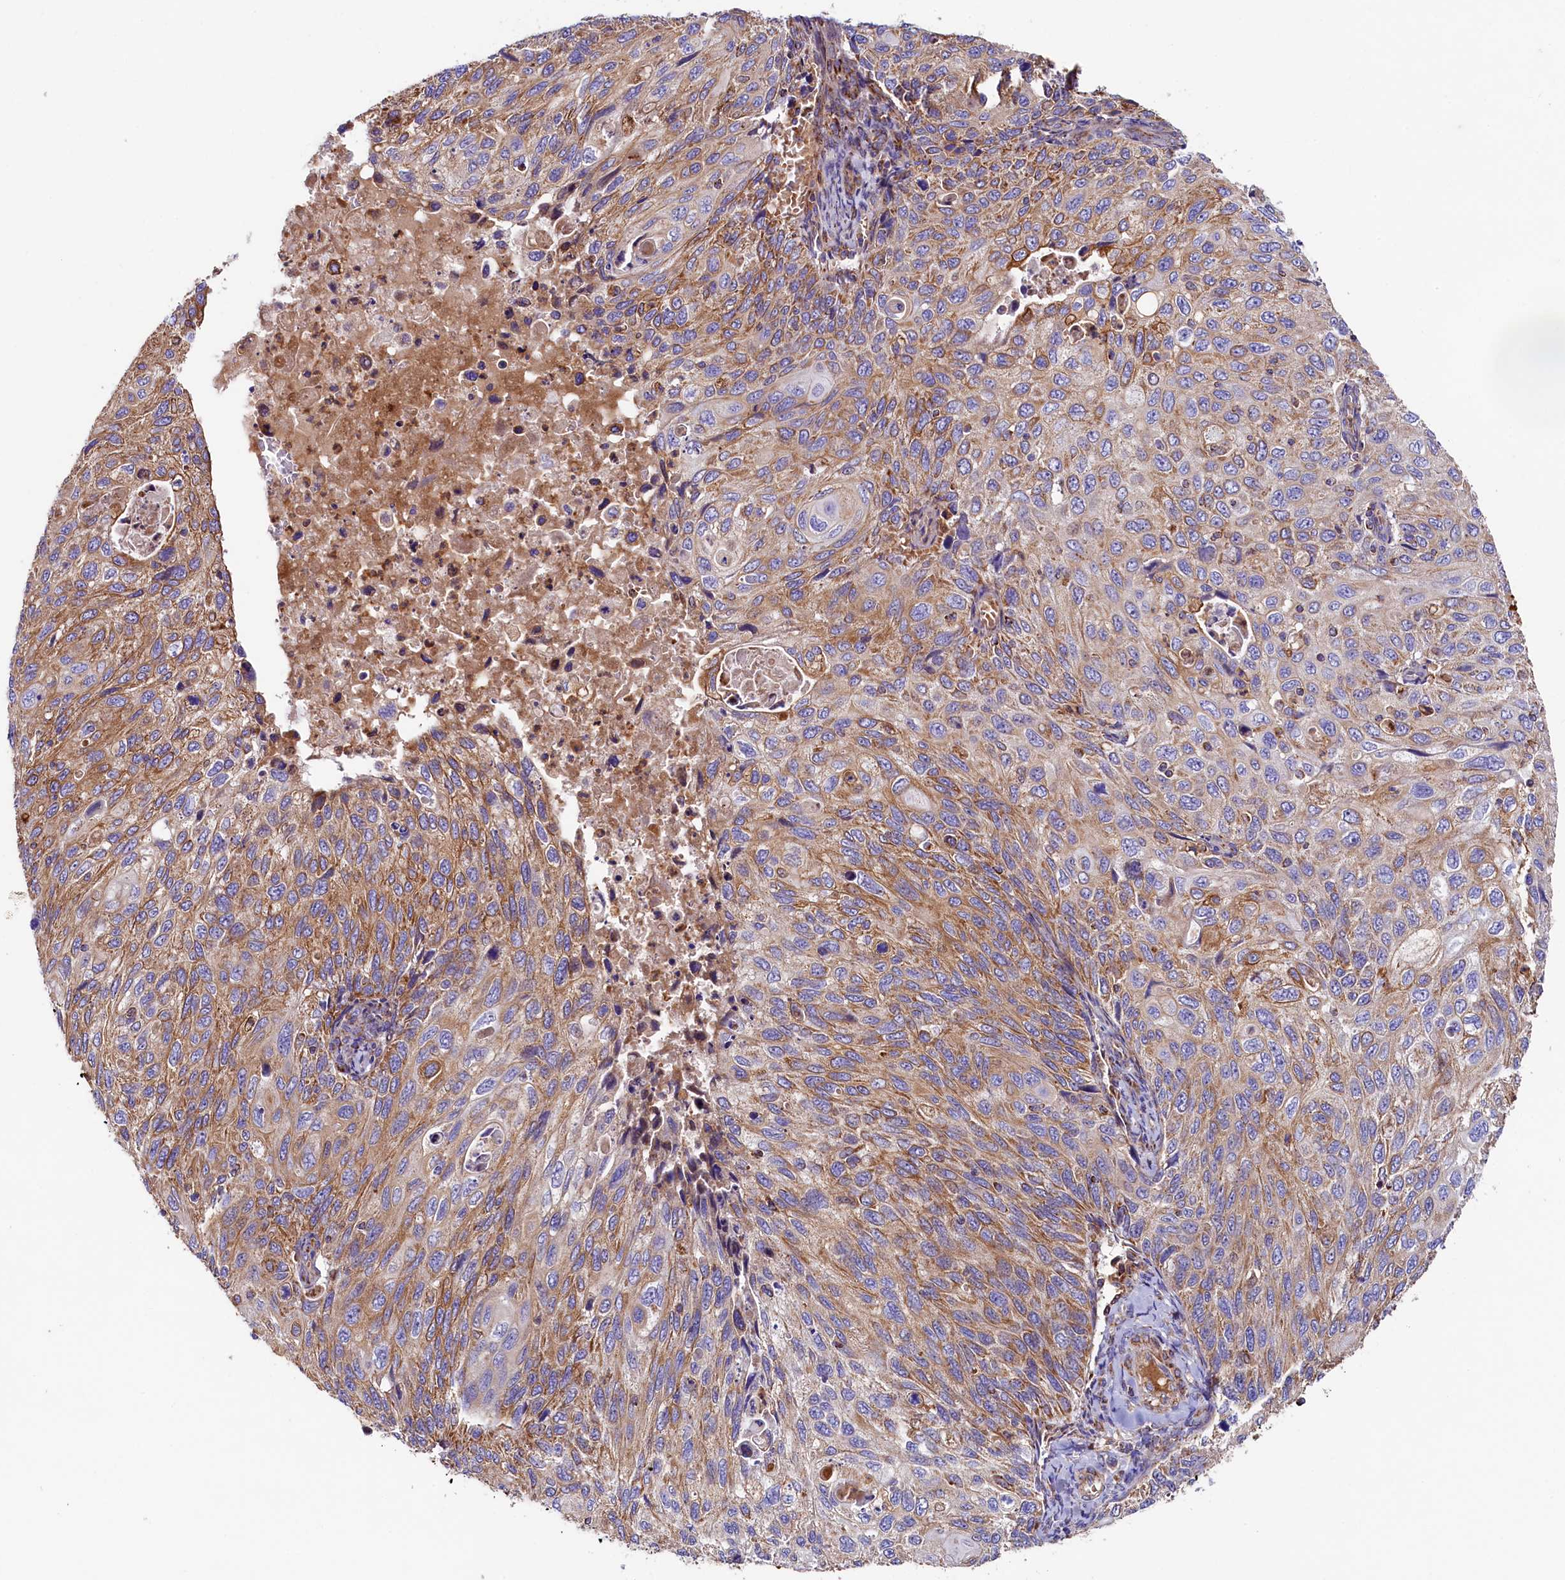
{"staining": {"intensity": "moderate", "quantity": ">75%", "location": "cytoplasmic/membranous"}, "tissue": "cervical cancer", "cell_type": "Tumor cells", "image_type": "cancer", "snomed": [{"axis": "morphology", "description": "Squamous cell carcinoma, NOS"}, {"axis": "topography", "description": "Cervix"}], "caption": "A brown stain shows moderate cytoplasmic/membranous positivity of a protein in cervical cancer tumor cells.", "gene": "CLYBL", "patient": {"sex": "female", "age": 70}}